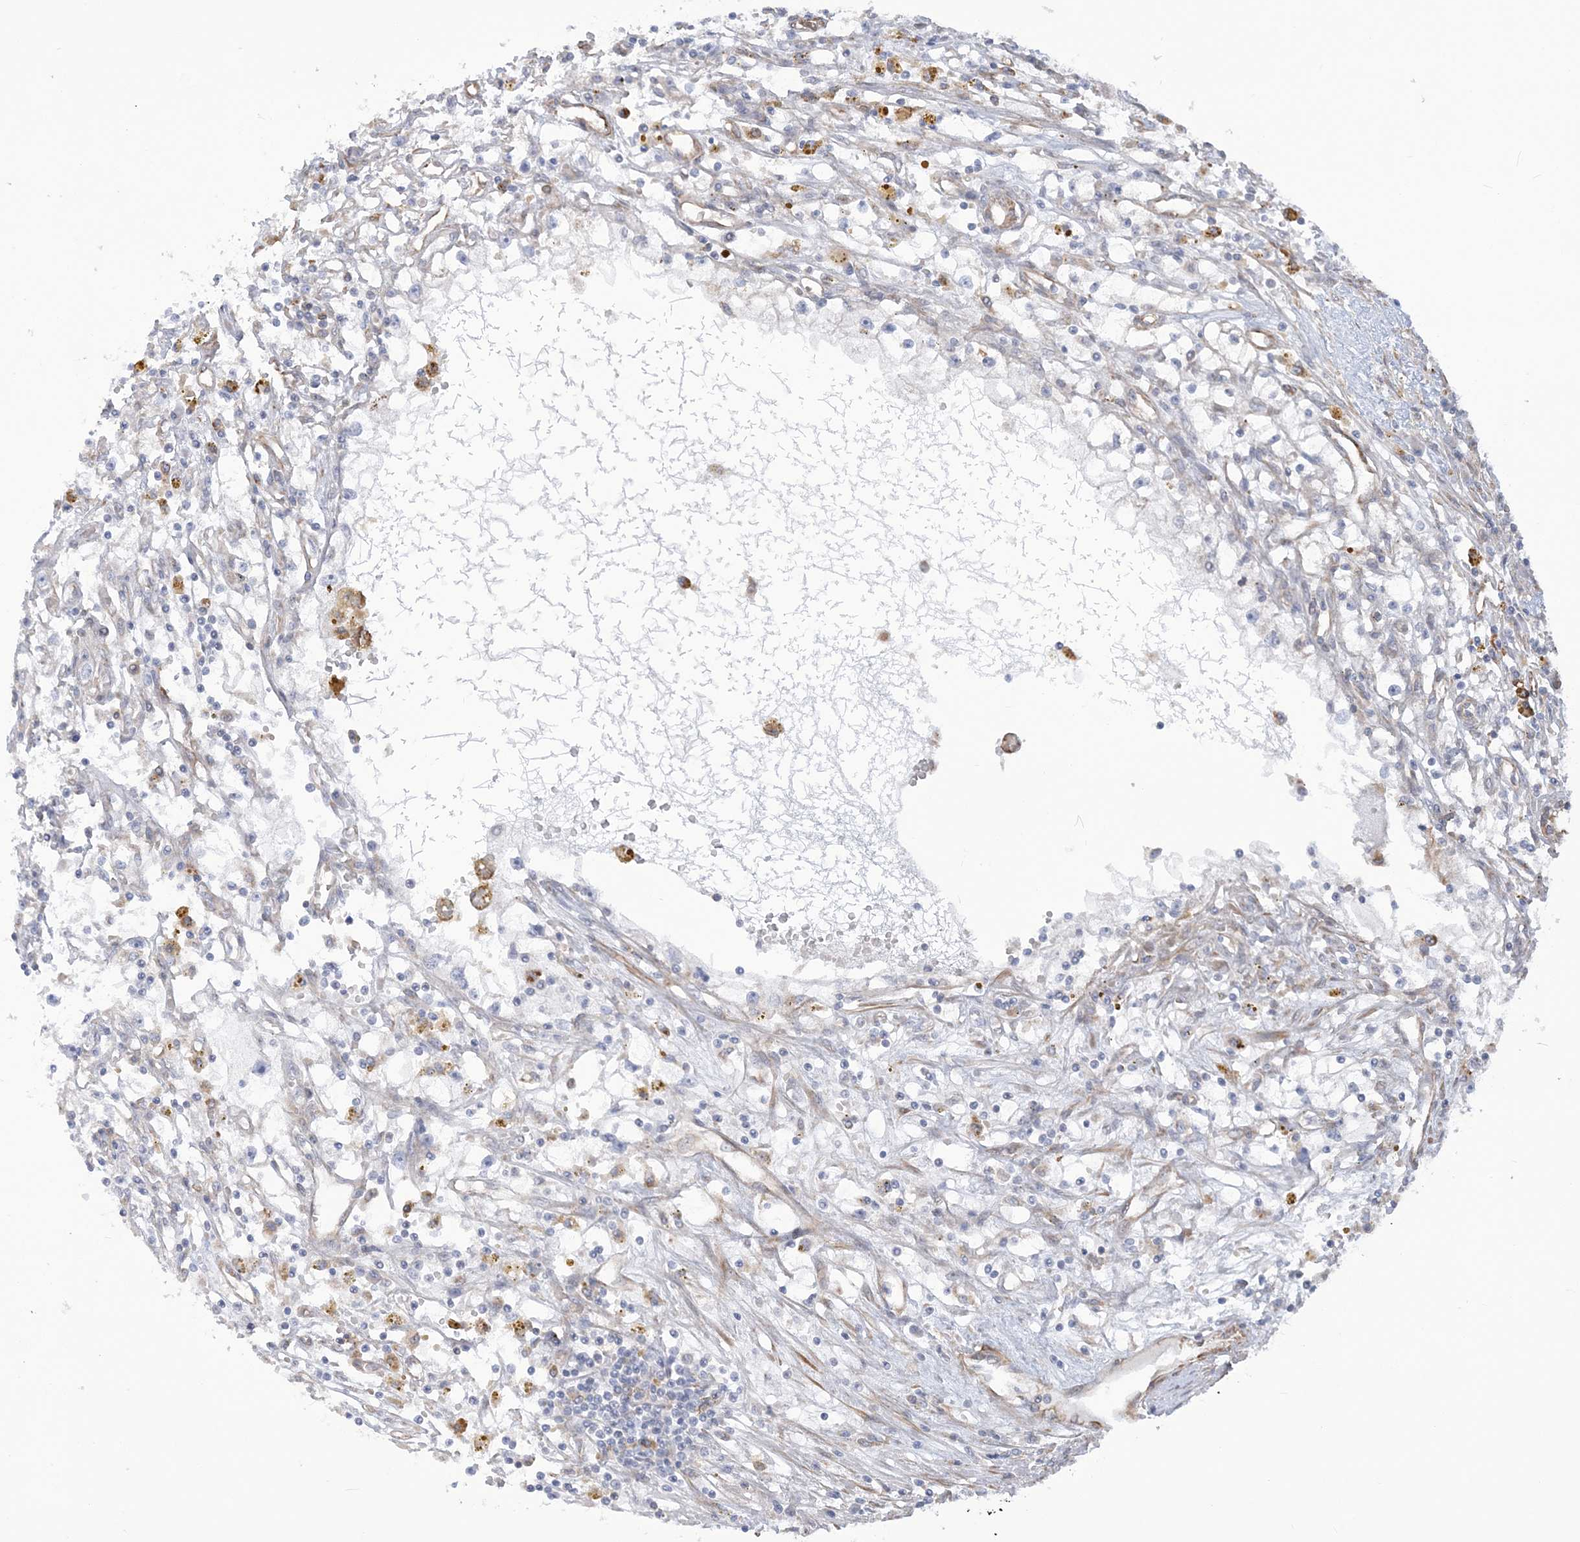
{"staining": {"intensity": "negative", "quantity": "none", "location": "none"}, "tissue": "renal cancer", "cell_type": "Tumor cells", "image_type": "cancer", "snomed": [{"axis": "morphology", "description": "Adenocarcinoma, NOS"}, {"axis": "topography", "description": "Kidney"}], "caption": "Immunohistochemistry (IHC) photomicrograph of neoplastic tissue: adenocarcinoma (renal) stained with DAB (3,3'-diaminobenzidine) reveals no significant protein expression in tumor cells.", "gene": "ZNF821", "patient": {"sex": "male", "age": 56}}